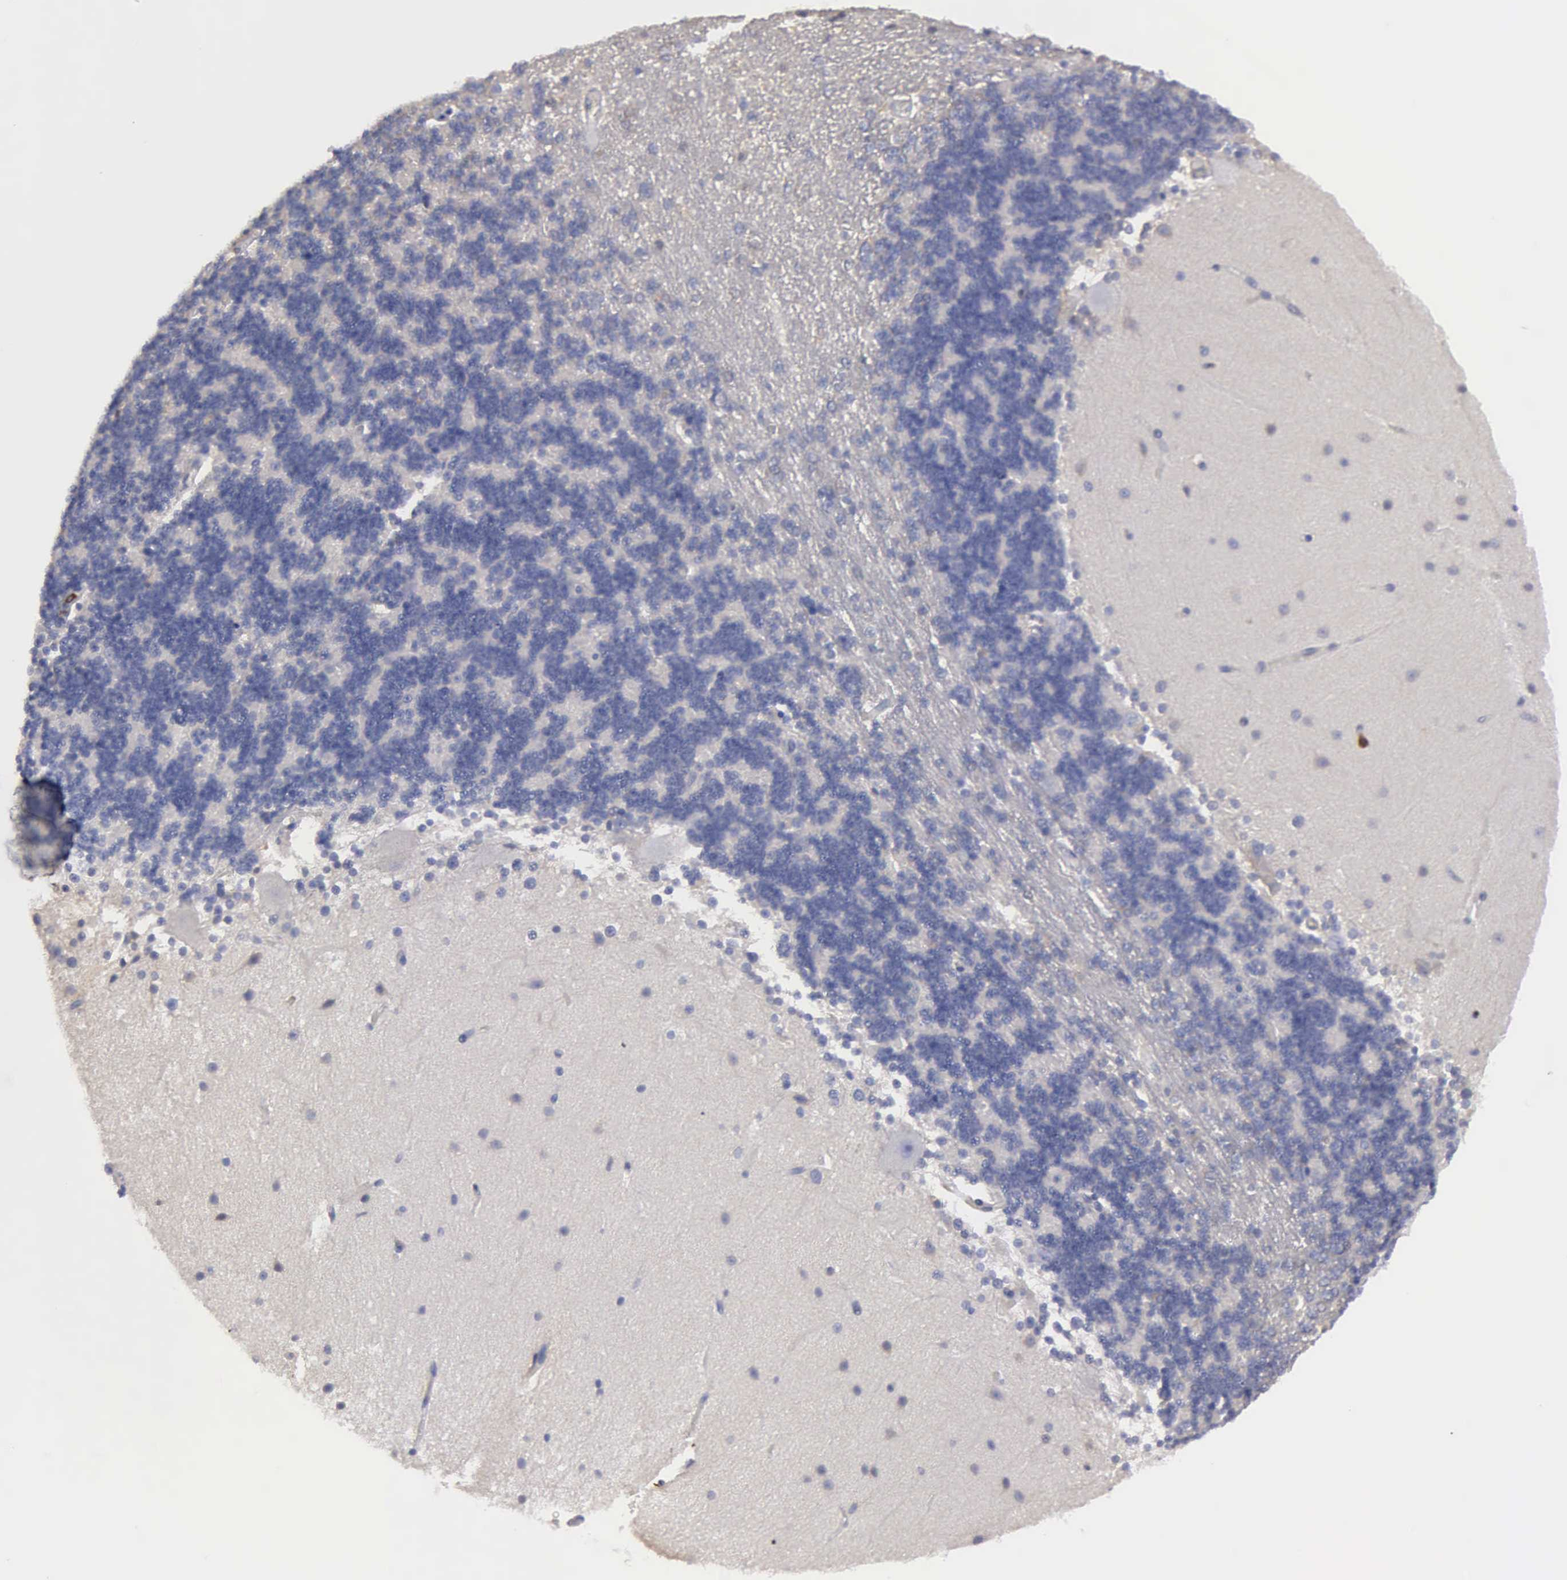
{"staining": {"intensity": "negative", "quantity": "none", "location": "none"}, "tissue": "cerebellum", "cell_type": "Cells in granular layer", "image_type": "normal", "snomed": [{"axis": "morphology", "description": "Normal tissue, NOS"}, {"axis": "topography", "description": "Cerebellum"}], "caption": "Cells in granular layer show no significant protein positivity in benign cerebellum. (DAB (3,3'-diaminobenzidine) IHC visualized using brightfield microscopy, high magnification).", "gene": "G6PD", "patient": {"sex": "female", "age": 54}}